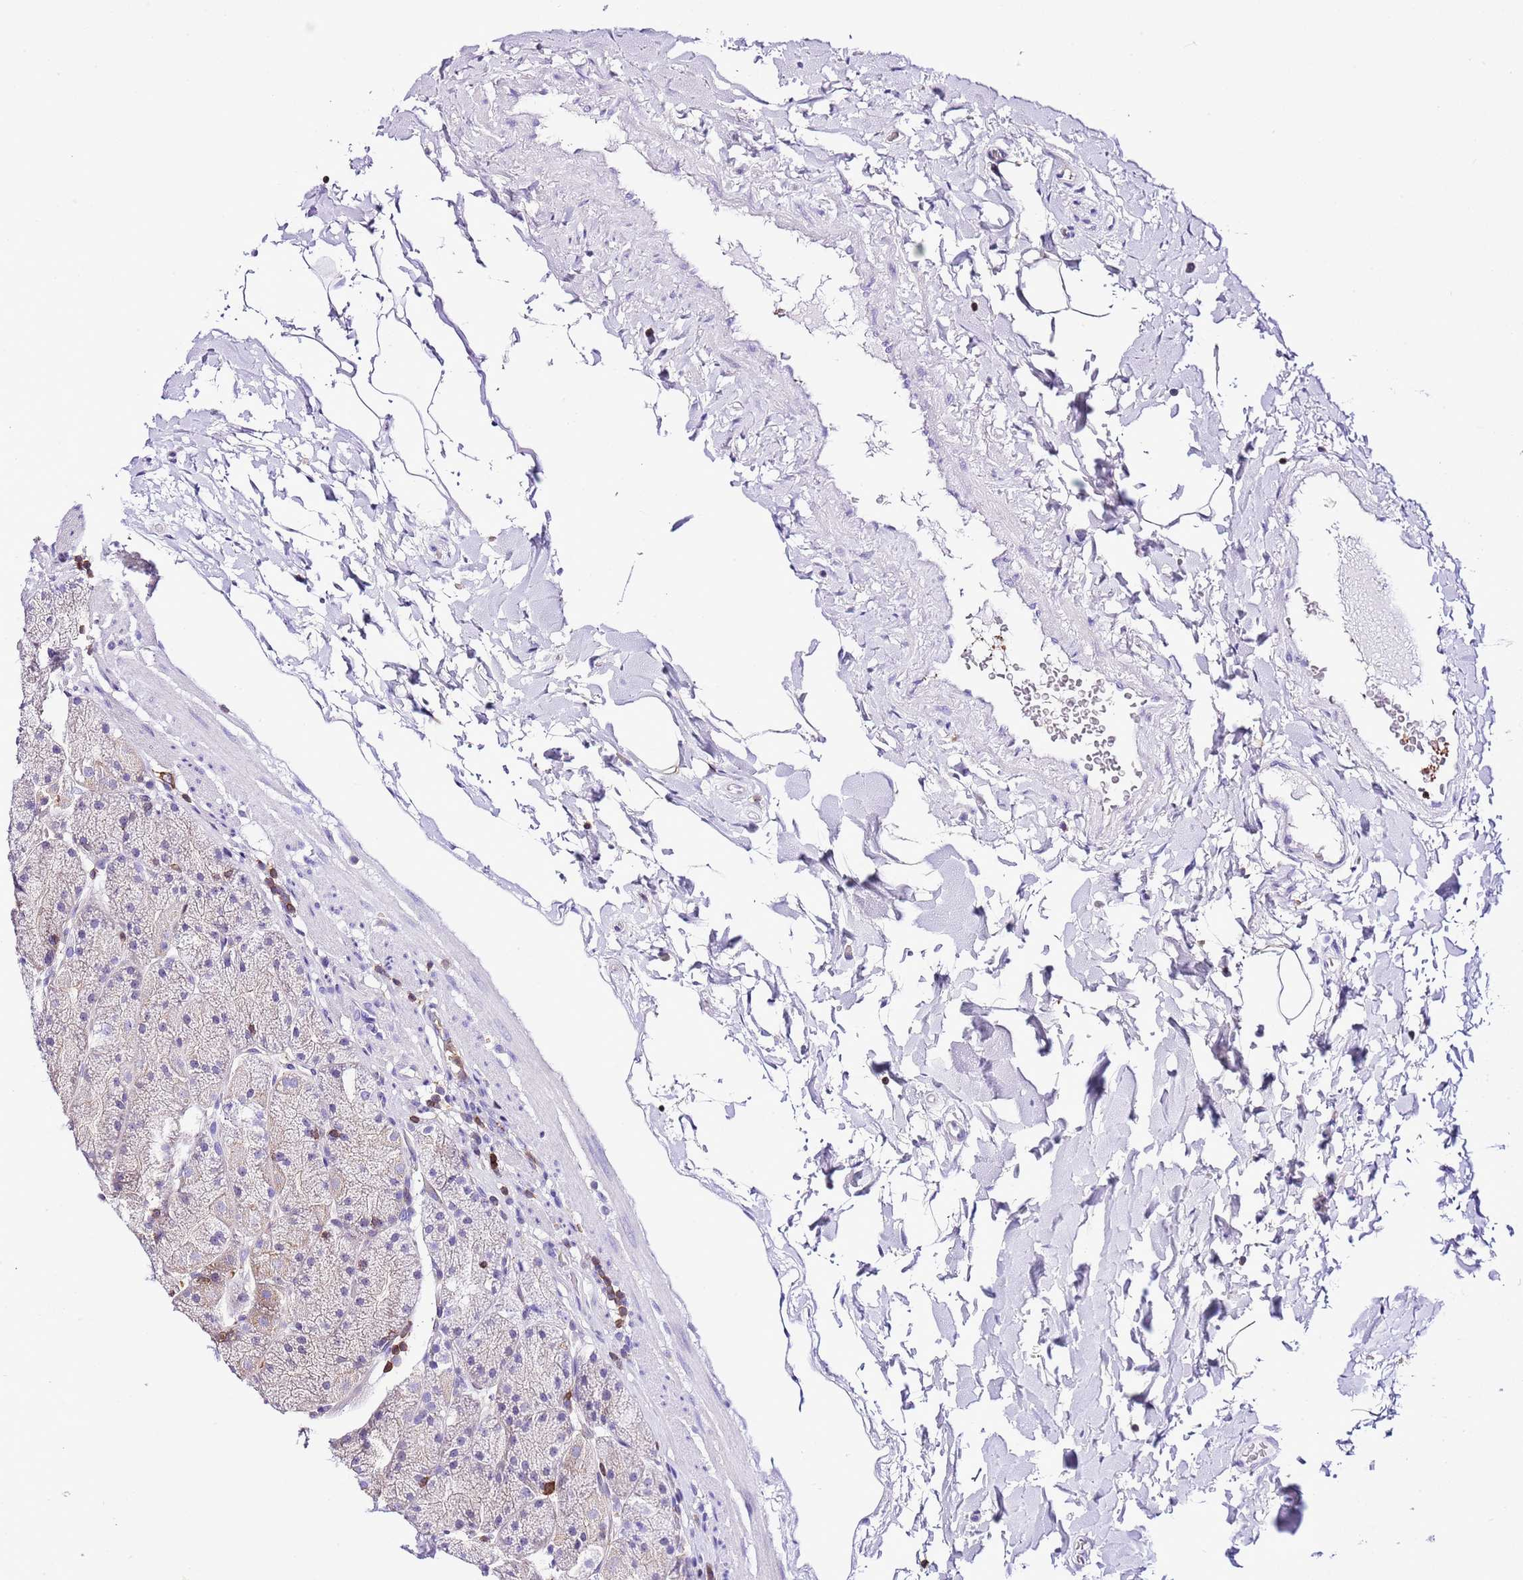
{"staining": {"intensity": "weak", "quantity": "<25%", "location": "cytoplasmic/membranous"}, "tissue": "stomach", "cell_type": "Glandular cells", "image_type": "normal", "snomed": [{"axis": "morphology", "description": "Normal tissue, NOS"}, {"axis": "topography", "description": "Stomach, upper"}, {"axis": "topography", "description": "Stomach, lower"}], "caption": "IHC of benign stomach displays no positivity in glandular cells.", "gene": "CNN2", "patient": {"sex": "male", "age": 67}}